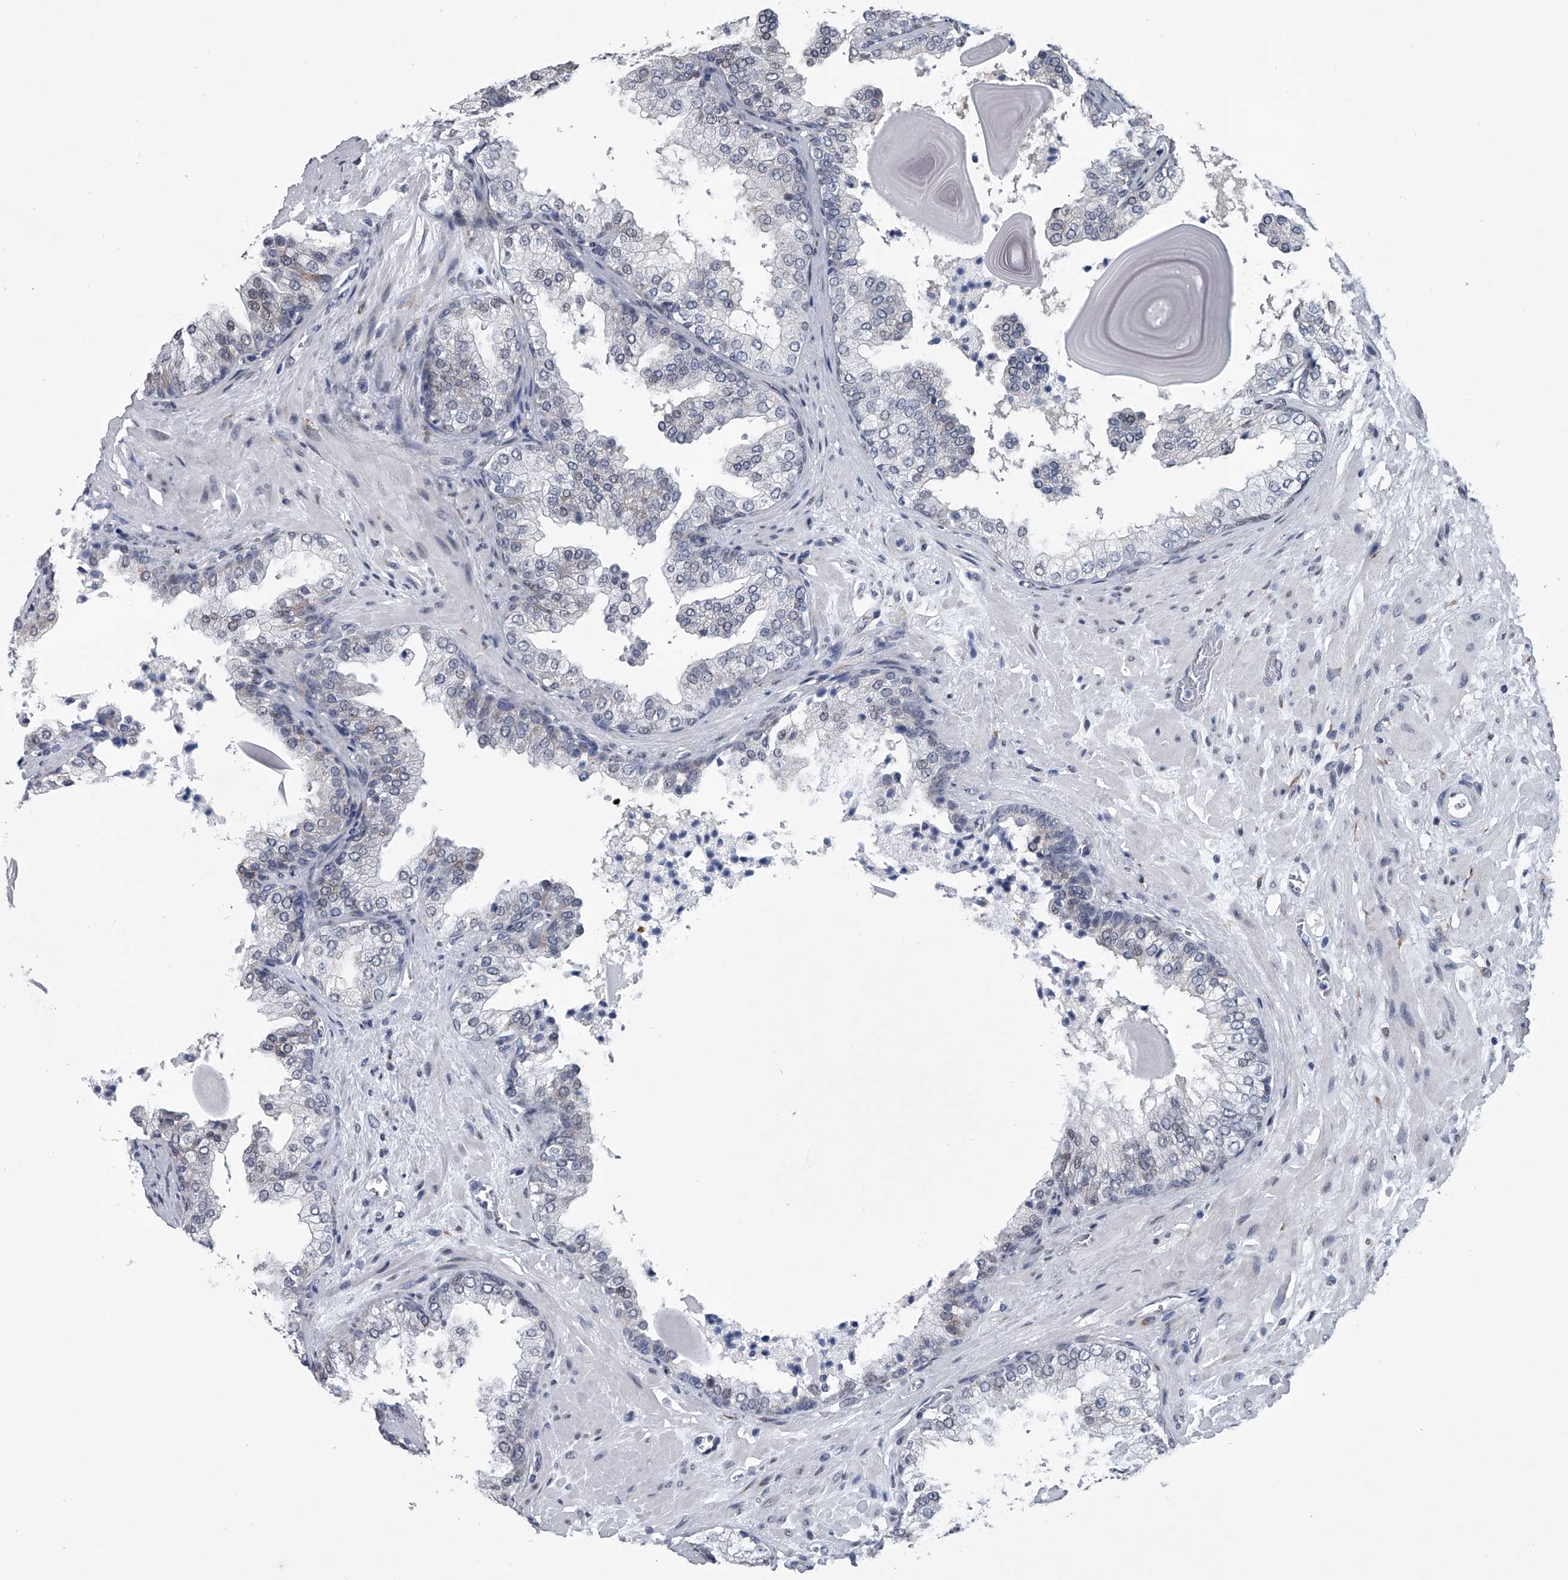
{"staining": {"intensity": "negative", "quantity": "none", "location": "none"}, "tissue": "prostate", "cell_type": "Glandular cells", "image_type": "normal", "snomed": [{"axis": "morphology", "description": "Normal tissue, NOS"}, {"axis": "topography", "description": "Prostate"}], "caption": "High magnification brightfield microscopy of normal prostate stained with DAB (3,3'-diaminobenzidine) (brown) and counterstained with hematoxylin (blue): glandular cells show no significant staining. Brightfield microscopy of immunohistochemistry (IHC) stained with DAB (3,3'-diaminobenzidine) (brown) and hematoxylin (blue), captured at high magnification.", "gene": "PPP2R5D", "patient": {"sex": "male", "age": 48}}